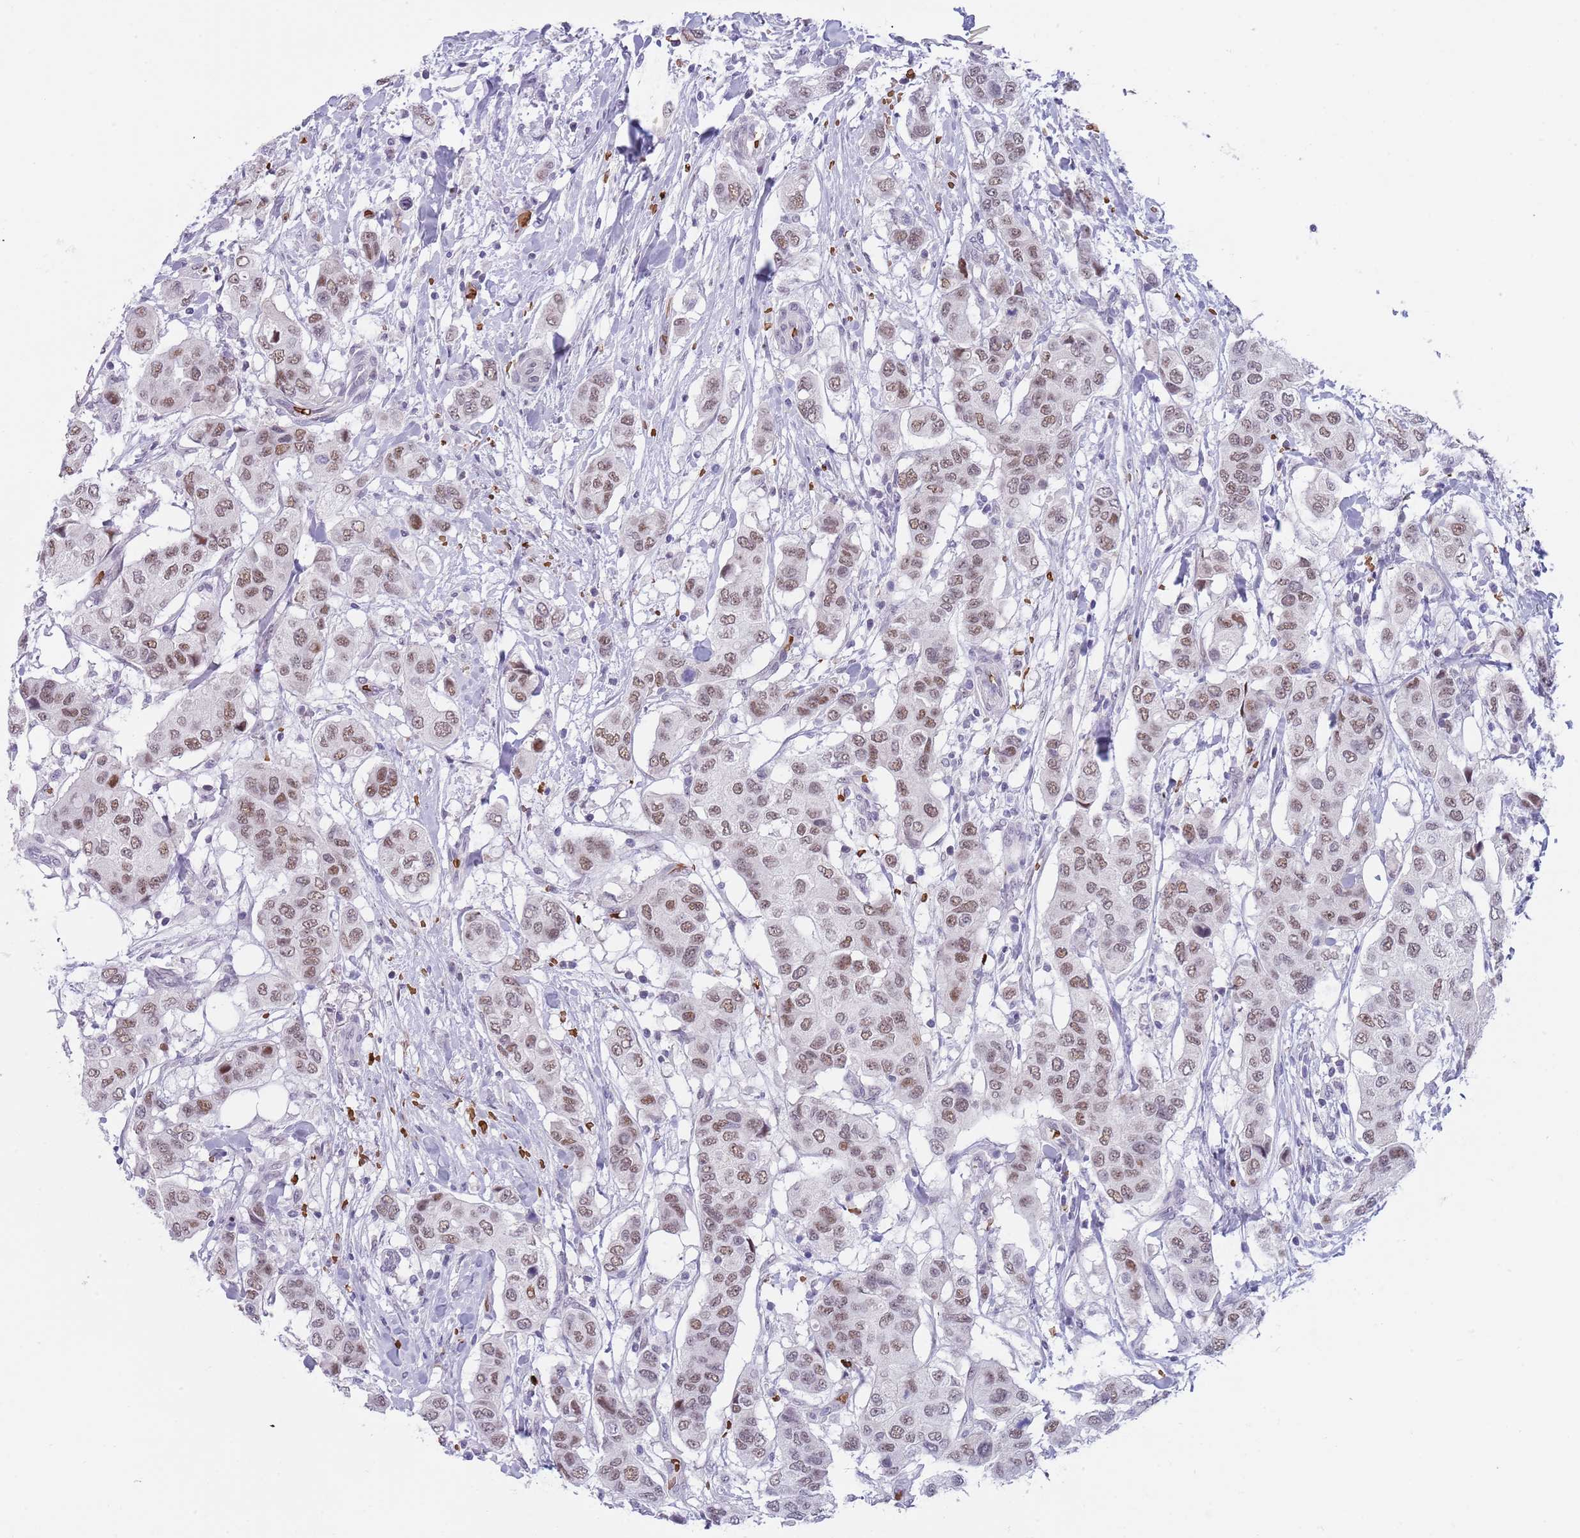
{"staining": {"intensity": "moderate", "quantity": ">75%", "location": "nuclear"}, "tissue": "breast cancer", "cell_type": "Tumor cells", "image_type": "cancer", "snomed": [{"axis": "morphology", "description": "Lobular carcinoma"}, {"axis": "topography", "description": "Breast"}], "caption": "Breast cancer stained with a protein marker displays moderate staining in tumor cells.", "gene": "LYPD6B", "patient": {"sex": "female", "age": 51}}